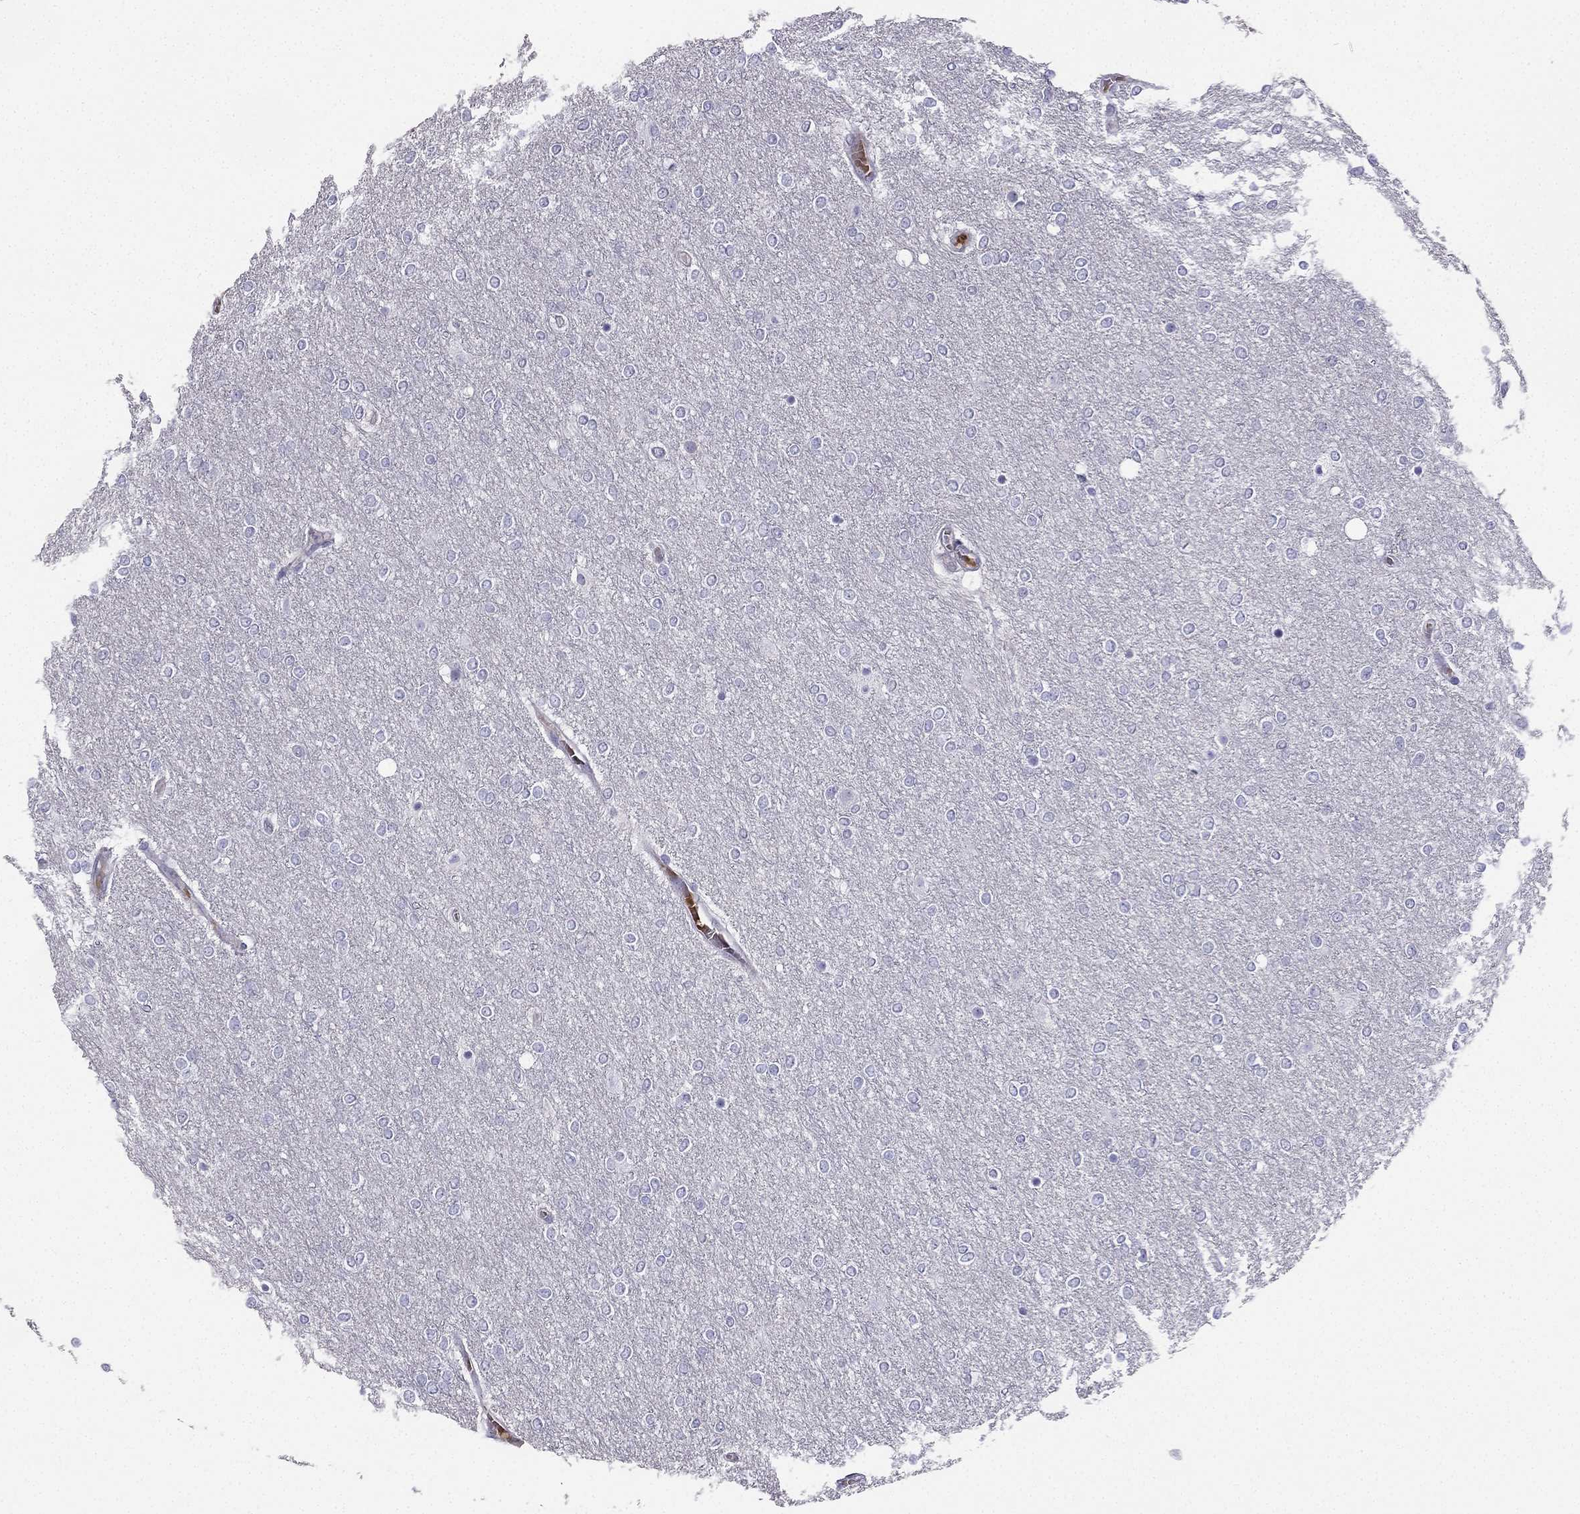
{"staining": {"intensity": "negative", "quantity": "none", "location": "none"}, "tissue": "glioma", "cell_type": "Tumor cells", "image_type": "cancer", "snomed": [{"axis": "morphology", "description": "Glioma, malignant, High grade"}, {"axis": "topography", "description": "Brain"}], "caption": "Tumor cells show no significant expression in glioma.", "gene": "RSPH14", "patient": {"sex": "female", "age": 61}}